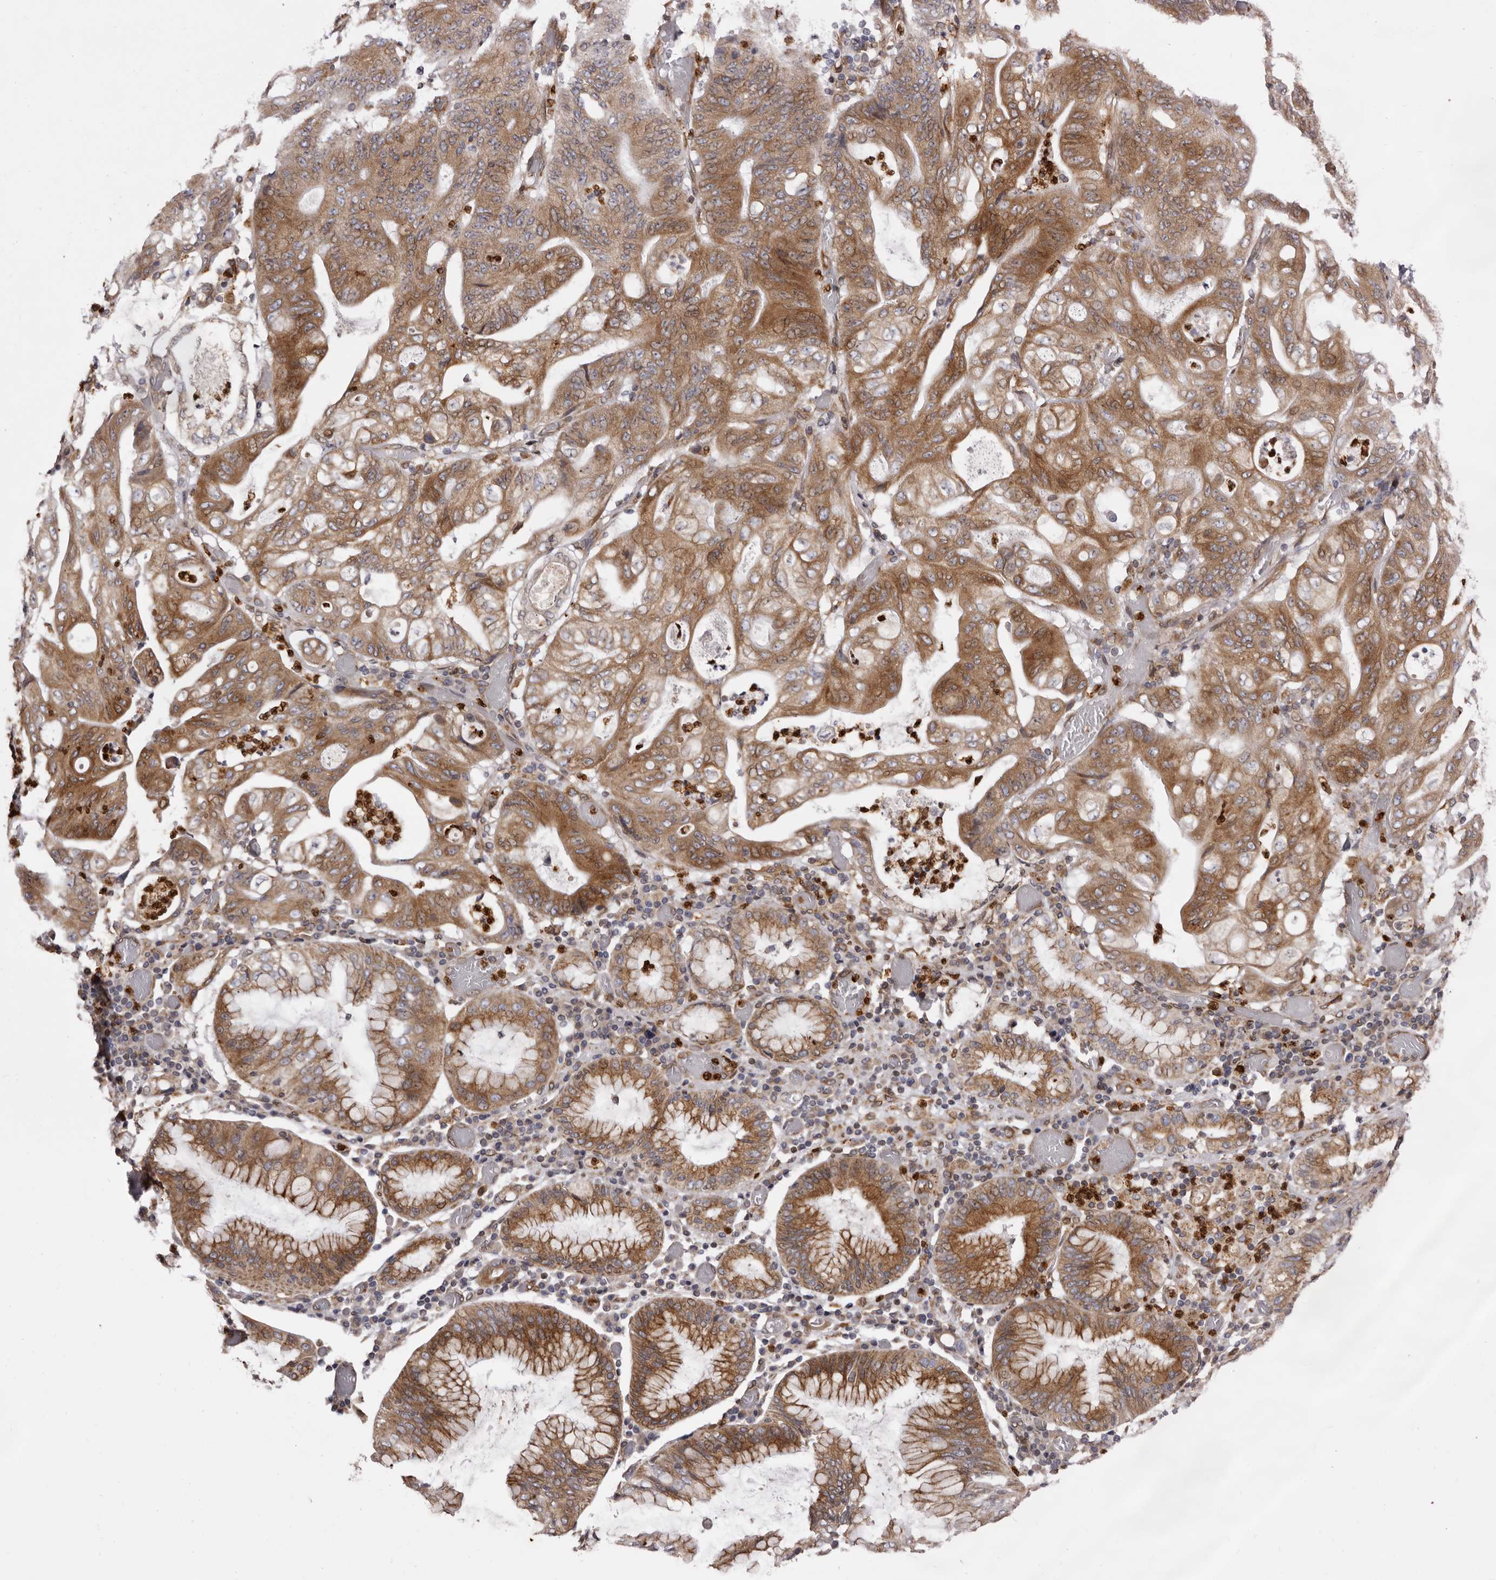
{"staining": {"intensity": "moderate", "quantity": ">75%", "location": "cytoplasmic/membranous"}, "tissue": "stomach cancer", "cell_type": "Tumor cells", "image_type": "cancer", "snomed": [{"axis": "morphology", "description": "Adenocarcinoma, NOS"}, {"axis": "topography", "description": "Stomach"}], "caption": "High-magnification brightfield microscopy of stomach adenocarcinoma stained with DAB (brown) and counterstained with hematoxylin (blue). tumor cells exhibit moderate cytoplasmic/membranous staining is seen in approximately>75% of cells.", "gene": "C4orf3", "patient": {"sex": "female", "age": 73}}